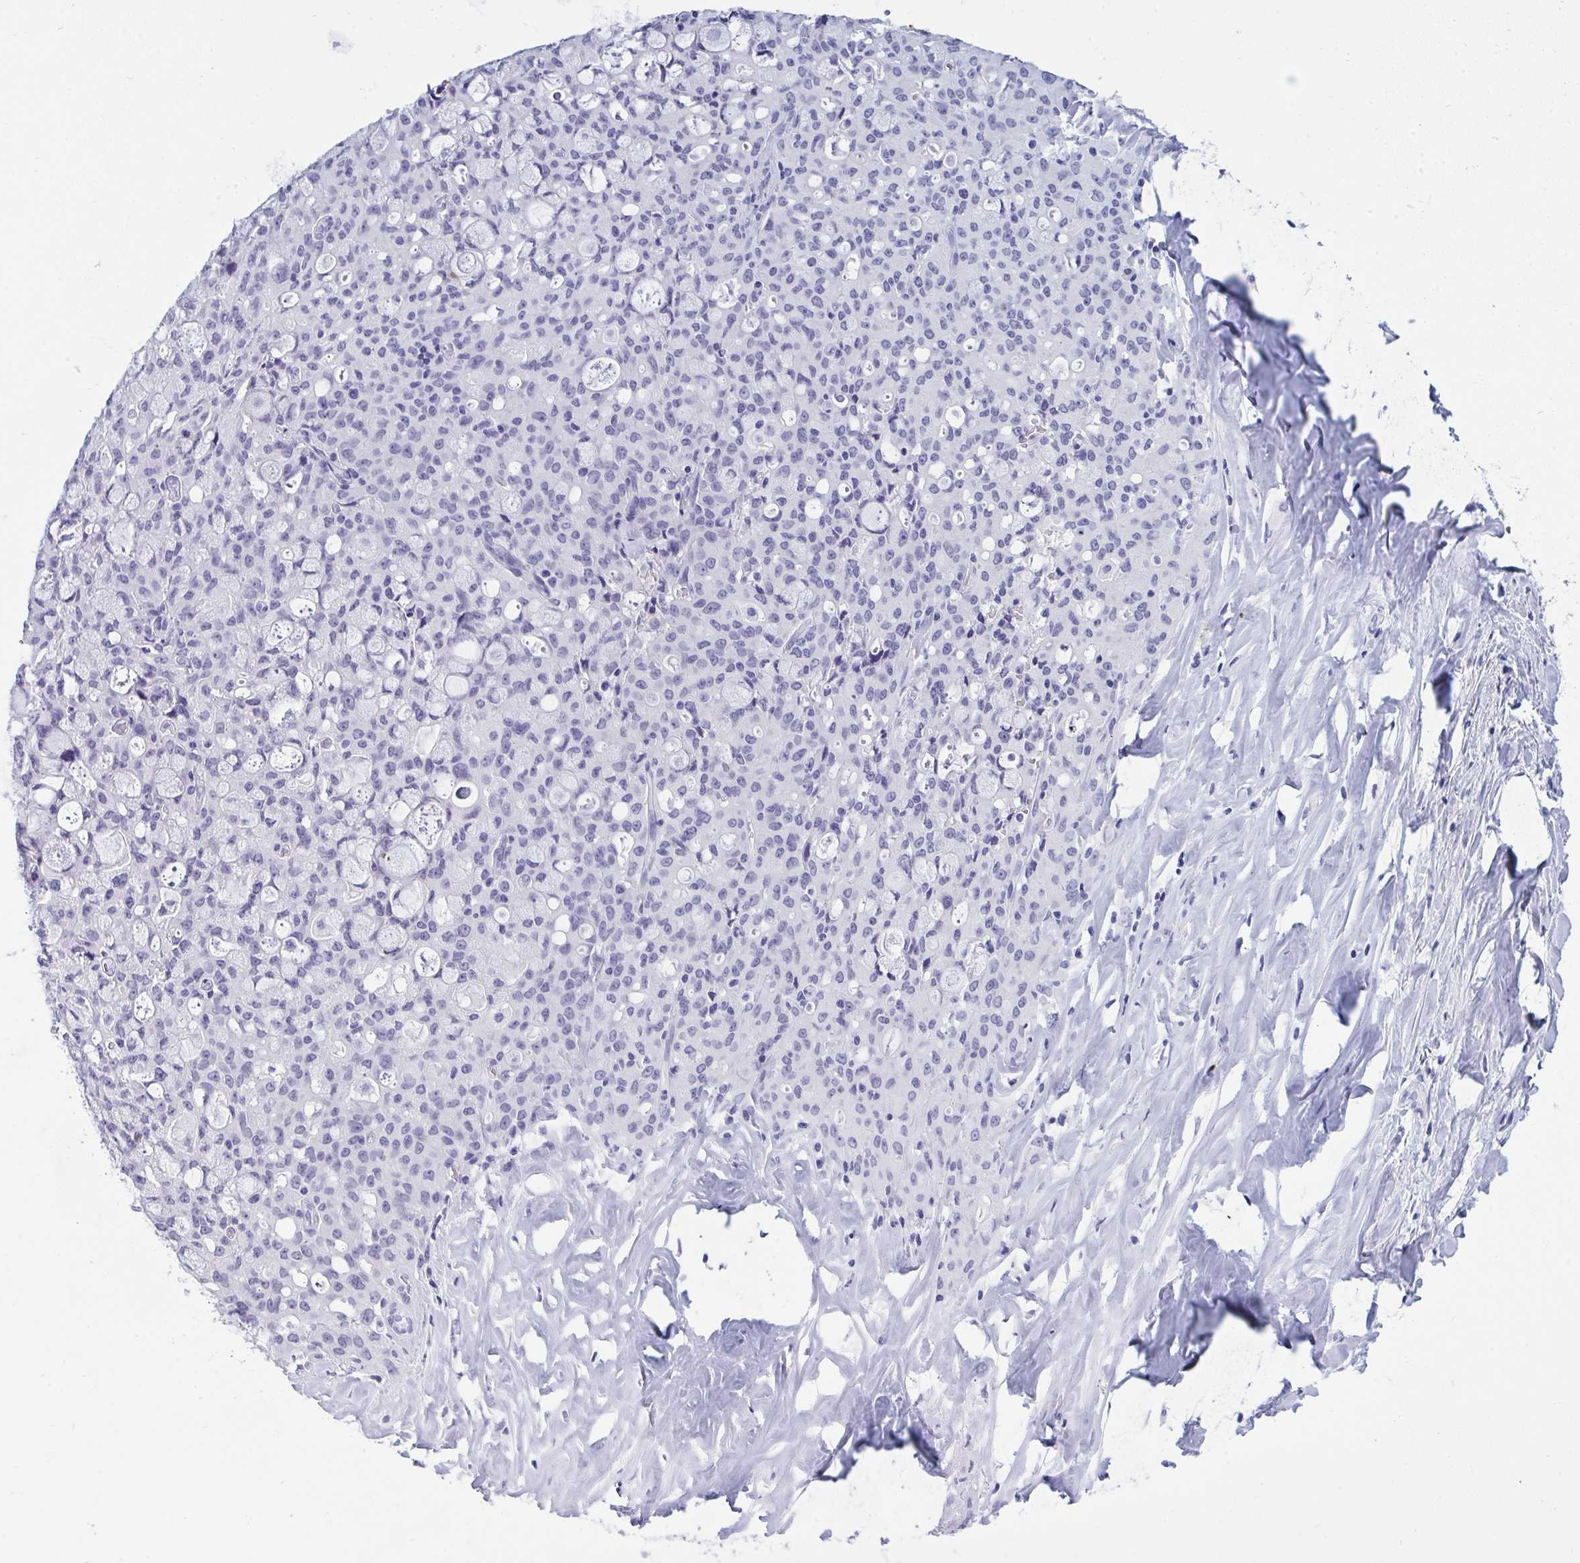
{"staining": {"intensity": "negative", "quantity": "none", "location": "none"}, "tissue": "lung cancer", "cell_type": "Tumor cells", "image_type": "cancer", "snomed": [{"axis": "morphology", "description": "Adenocarcinoma, NOS"}, {"axis": "topography", "description": "Lung"}], "caption": "IHC image of human lung adenocarcinoma stained for a protein (brown), which demonstrates no expression in tumor cells.", "gene": "PRDM9", "patient": {"sex": "female", "age": 44}}